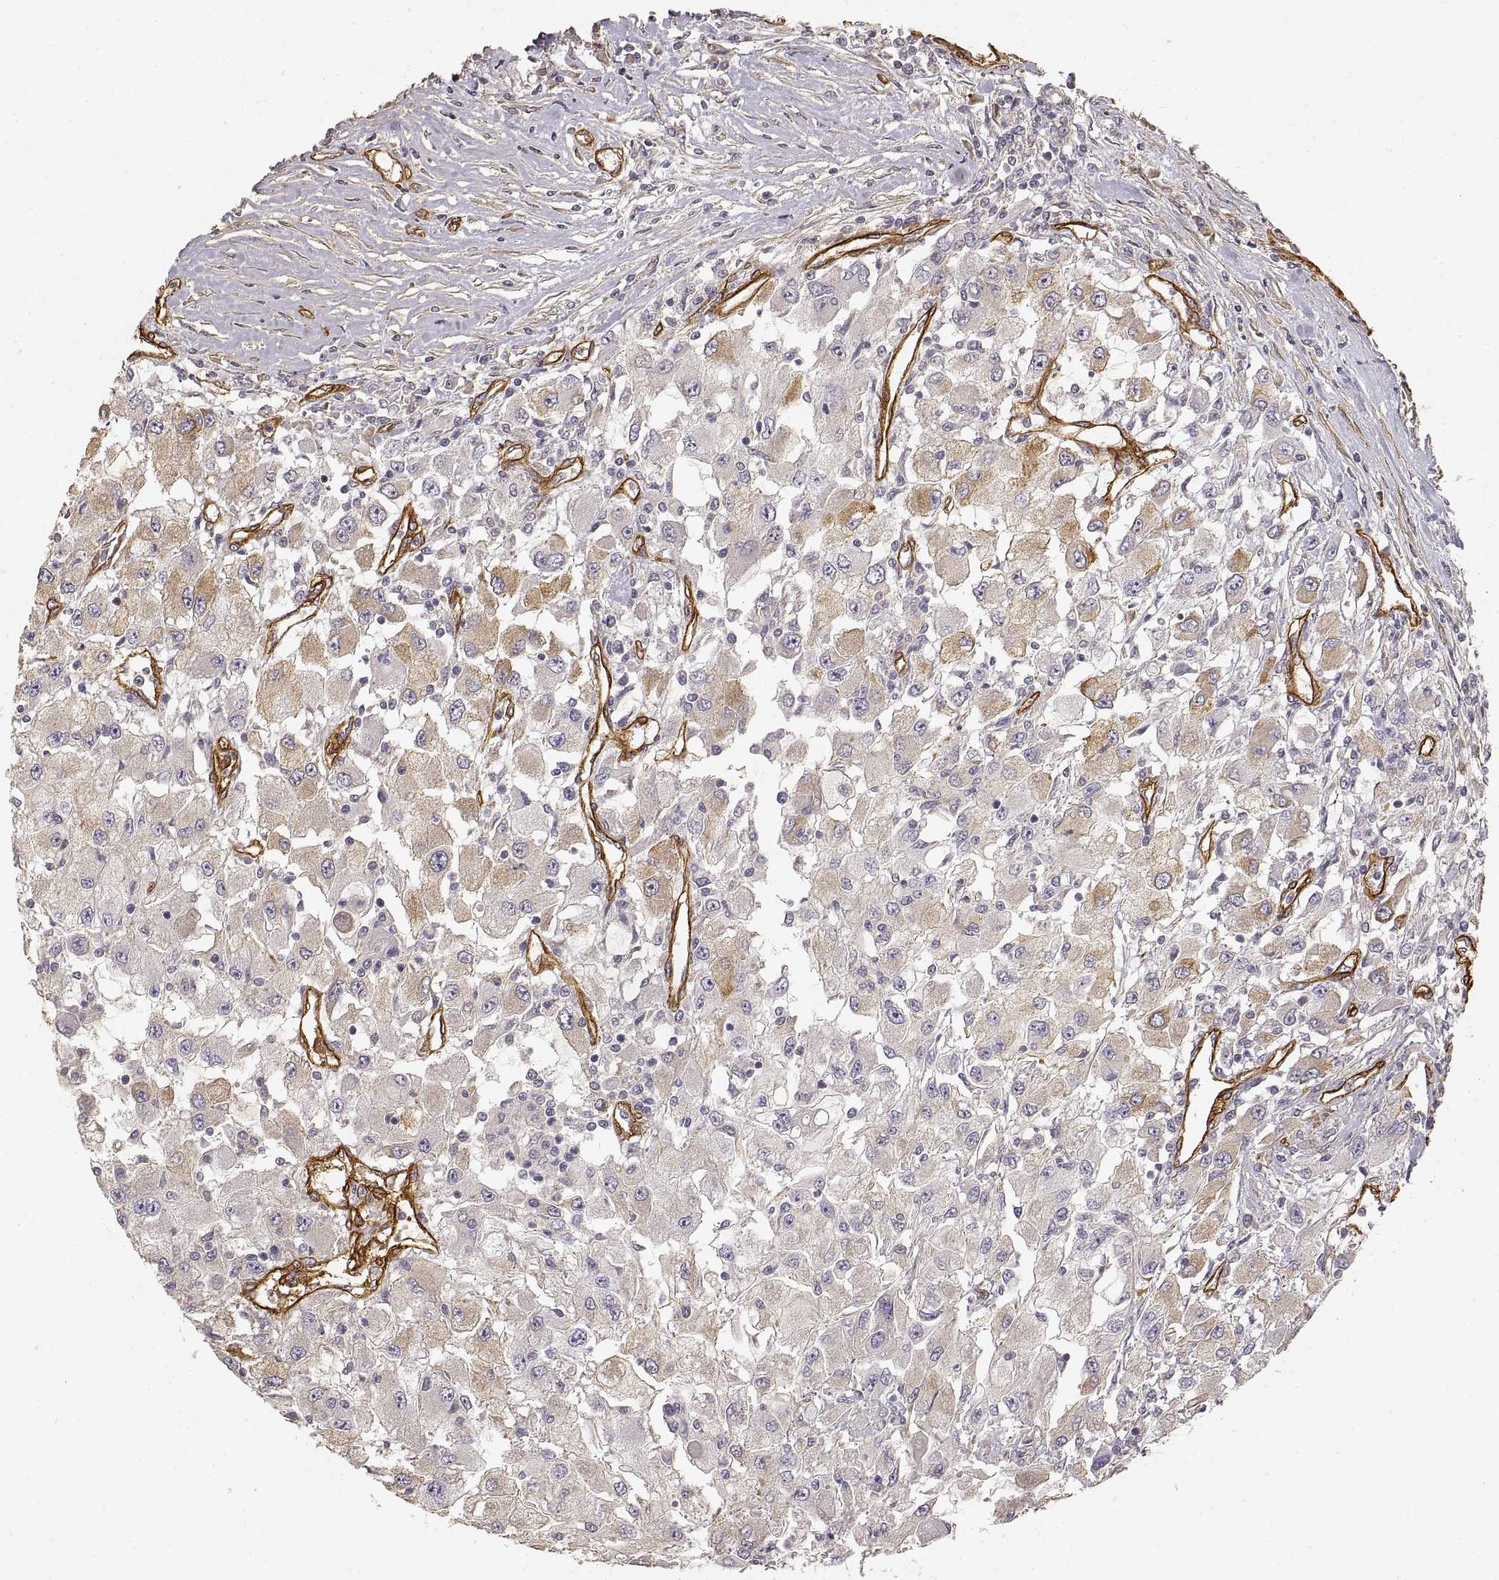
{"staining": {"intensity": "moderate", "quantity": "<25%", "location": "cytoplasmic/membranous"}, "tissue": "renal cancer", "cell_type": "Tumor cells", "image_type": "cancer", "snomed": [{"axis": "morphology", "description": "Adenocarcinoma, NOS"}, {"axis": "topography", "description": "Kidney"}], "caption": "Renal adenocarcinoma stained with IHC demonstrates moderate cytoplasmic/membranous positivity in about <25% of tumor cells.", "gene": "LAMA4", "patient": {"sex": "female", "age": 67}}